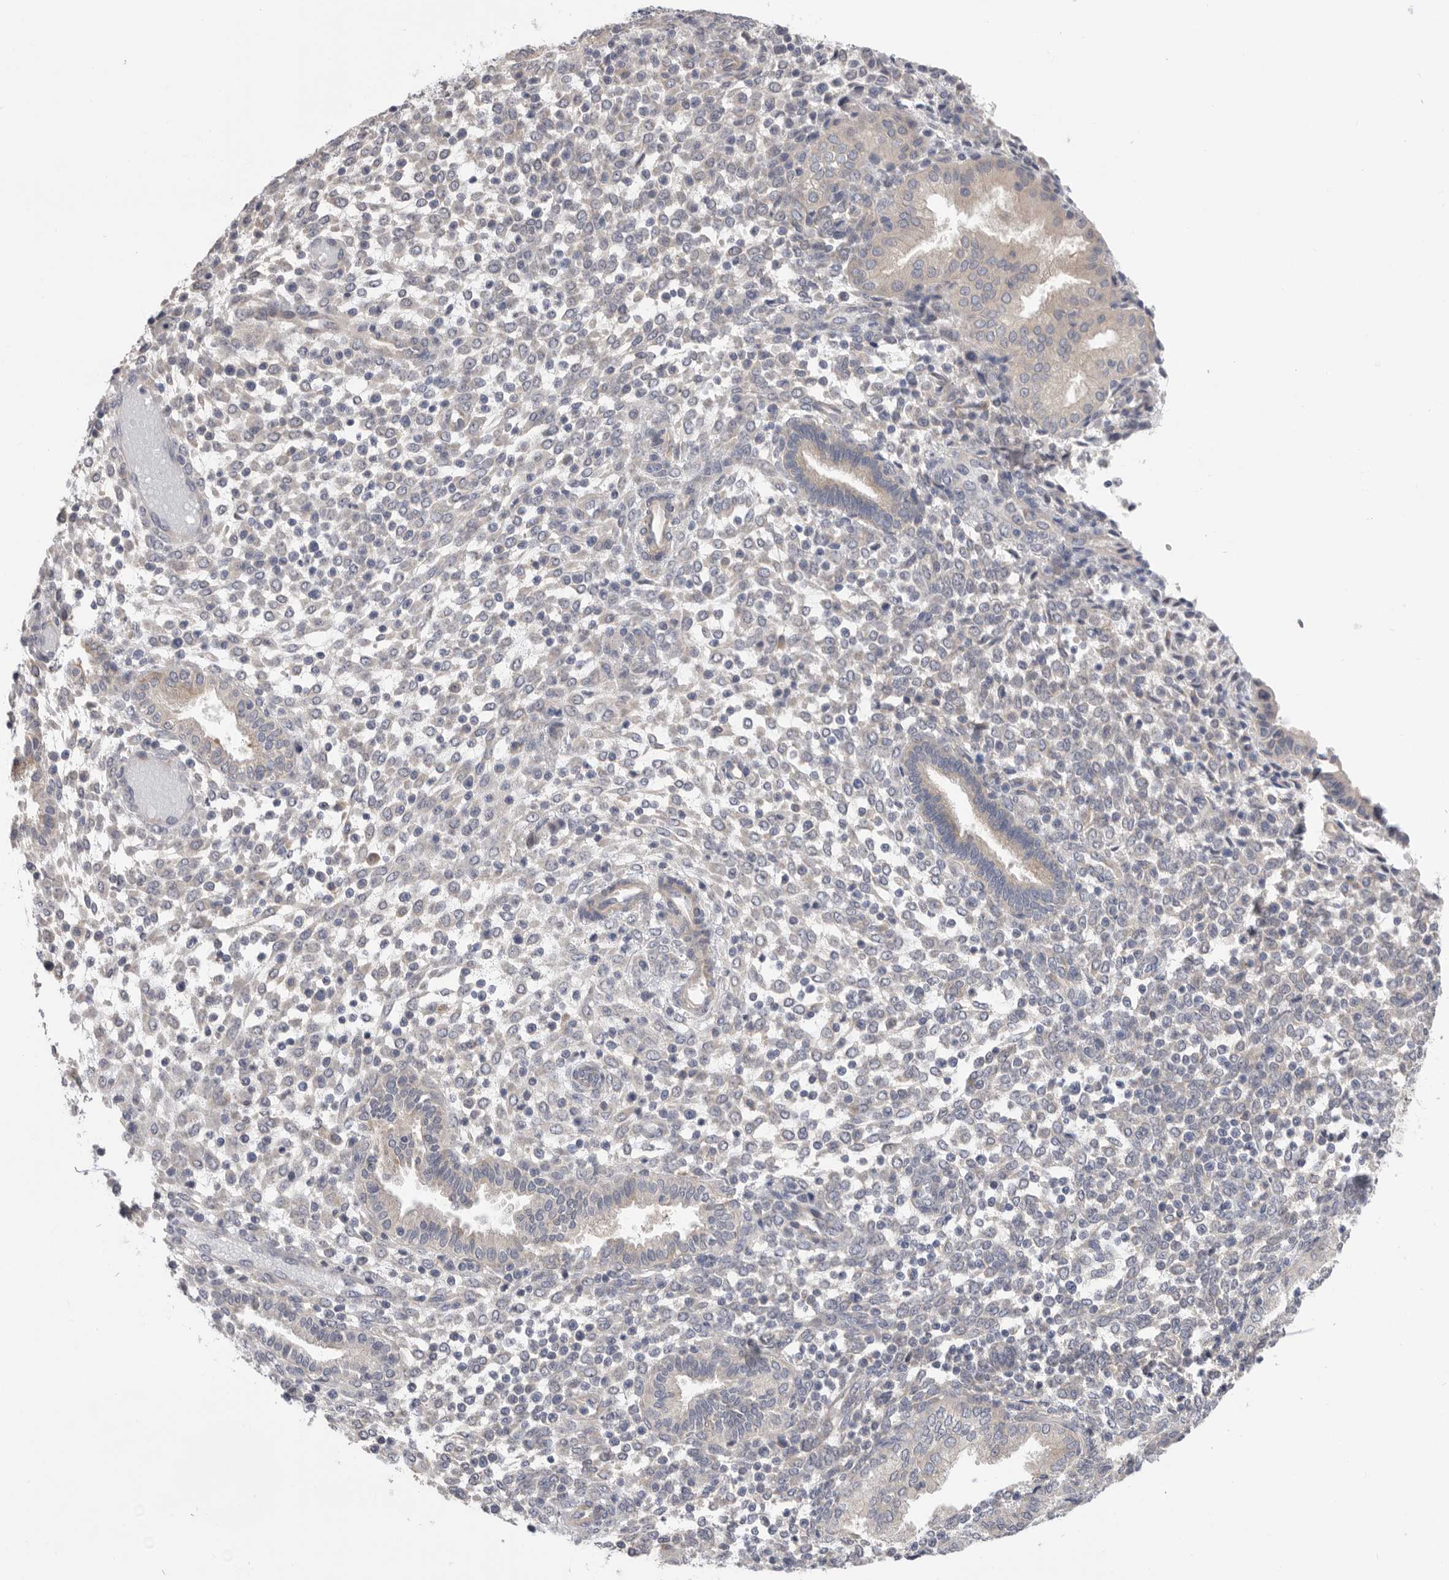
{"staining": {"intensity": "negative", "quantity": "none", "location": "none"}, "tissue": "endometrium", "cell_type": "Cells in endometrial stroma", "image_type": "normal", "snomed": [{"axis": "morphology", "description": "Normal tissue, NOS"}, {"axis": "topography", "description": "Endometrium"}], "caption": "Photomicrograph shows no significant protein positivity in cells in endometrial stroma of unremarkable endometrium. Nuclei are stained in blue.", "gene": "MTFR1L", "patient": {"sex": "female", "age": 53}}